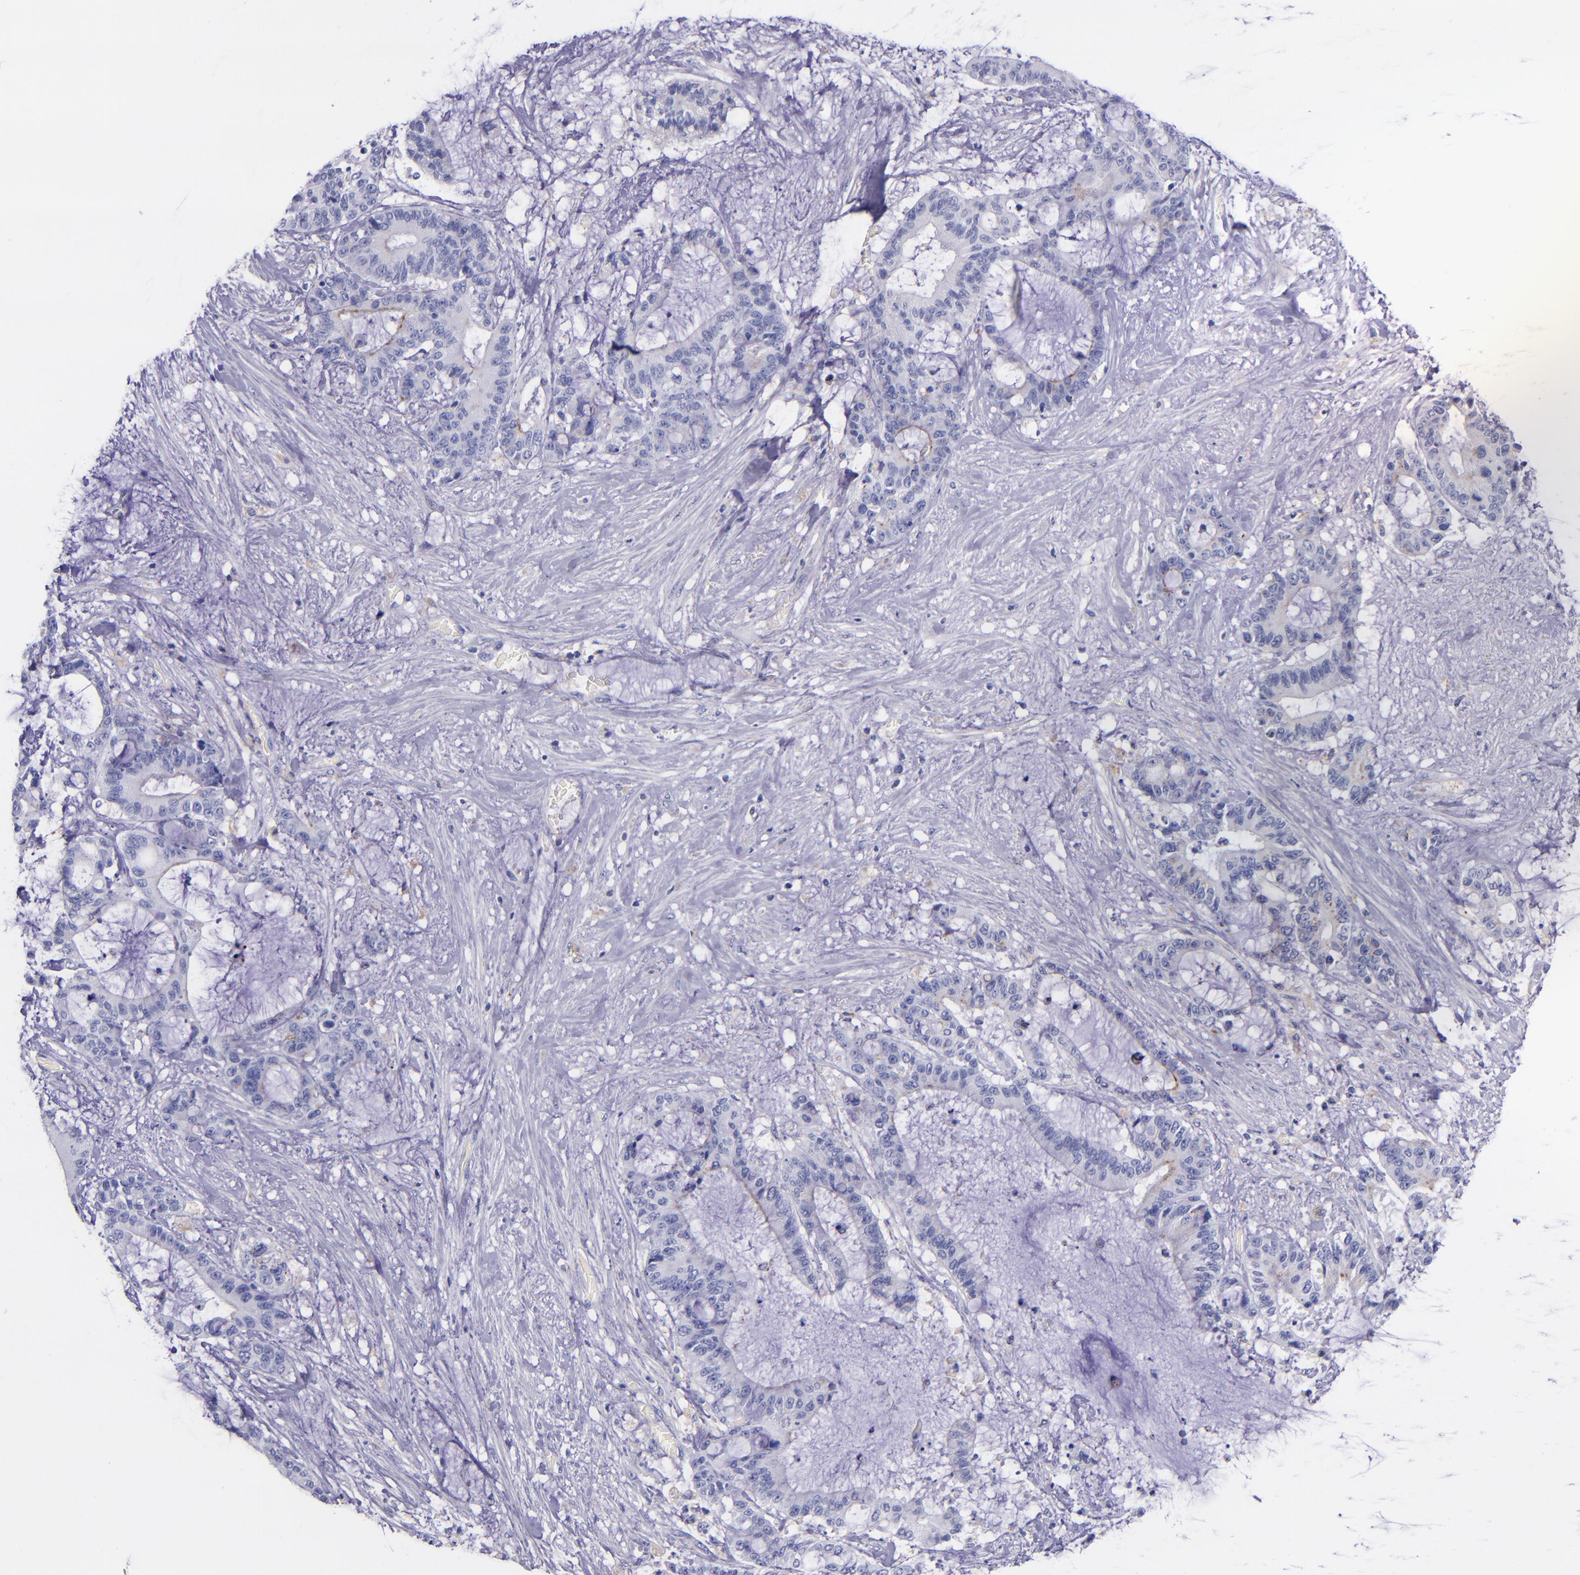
{"staining": {"intensity": "negative", "quantity": "none", "location": "none"}, "tissue": "liver cancer", "cell_type": "Tumor cells", "image_type": "cancer", "snomed": [{"axis": "morphology", "description": "Cholangiocarcinoma"}, {"axis": "topography", "description": "Liver"}], "caption": "There is no significant staining in tumor cells of liver cholangiocarcinoma.", "gene": "IVL", "patient": {"sex": "female", "age": 73}}